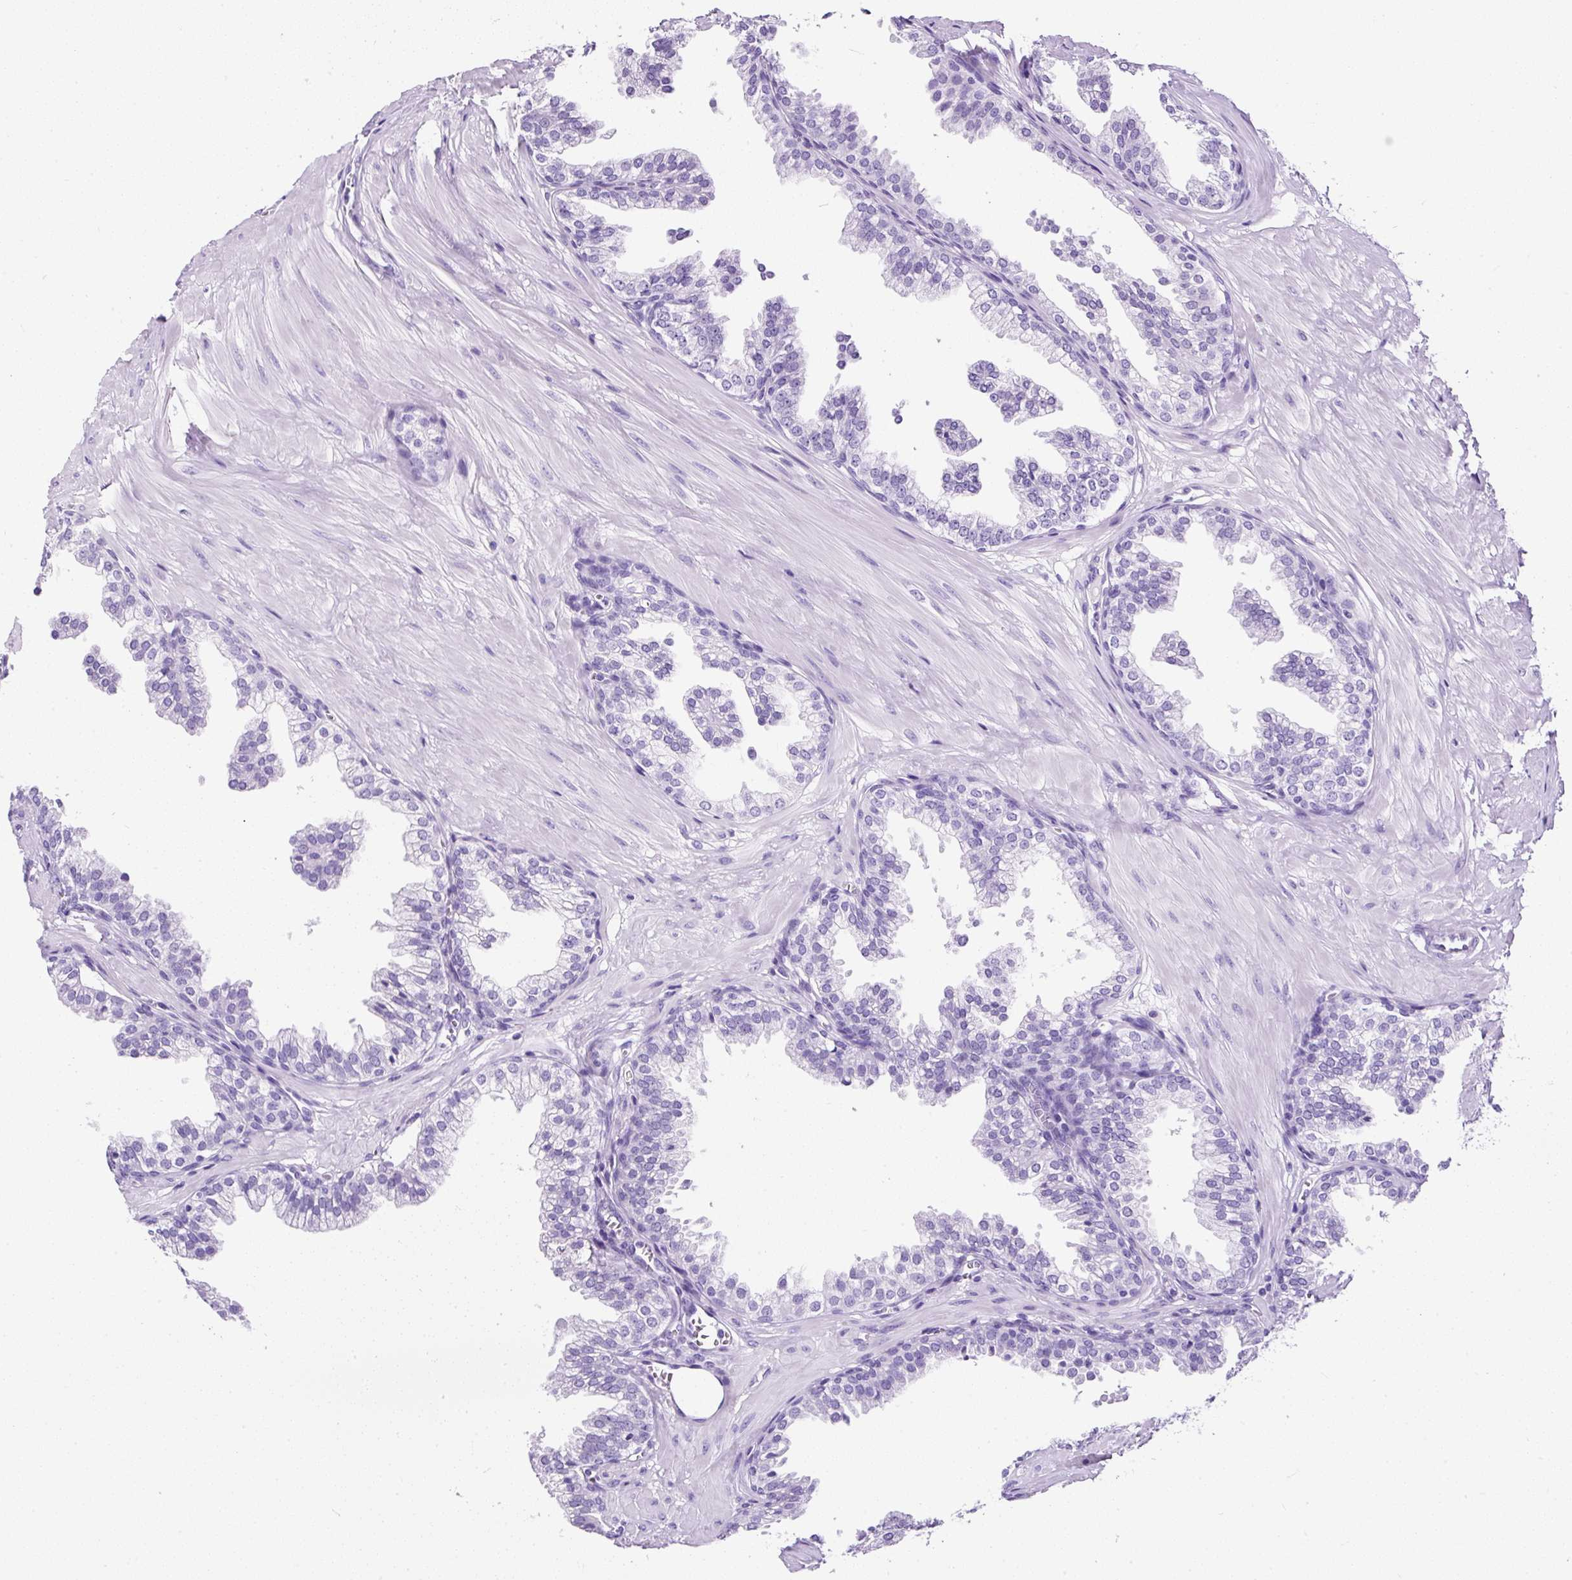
{"staining": {"intensity": "negative", "quantity": "none", "location": "none"}, "tissue": "prostate", "cell_type": "Glandular cells", "image_type": "normal", "snomed": [{"axis": "morphology", "description": "Normal tissue, NOS"}, {"axis": "topography", "description": "Prostate"}, {"axis": "topography", "description": "Peripheral nerve tissue"}], "caption": "DAB immunohistochemical staining of normal human prostate displays no significant expression in glandular cells. (DAB (3,3'-diaminobenzidine) IHC visualized using brightfield microscopy, high magnification).", "gene": "NTS", "patient": {"sex": "male", "age": 55}}